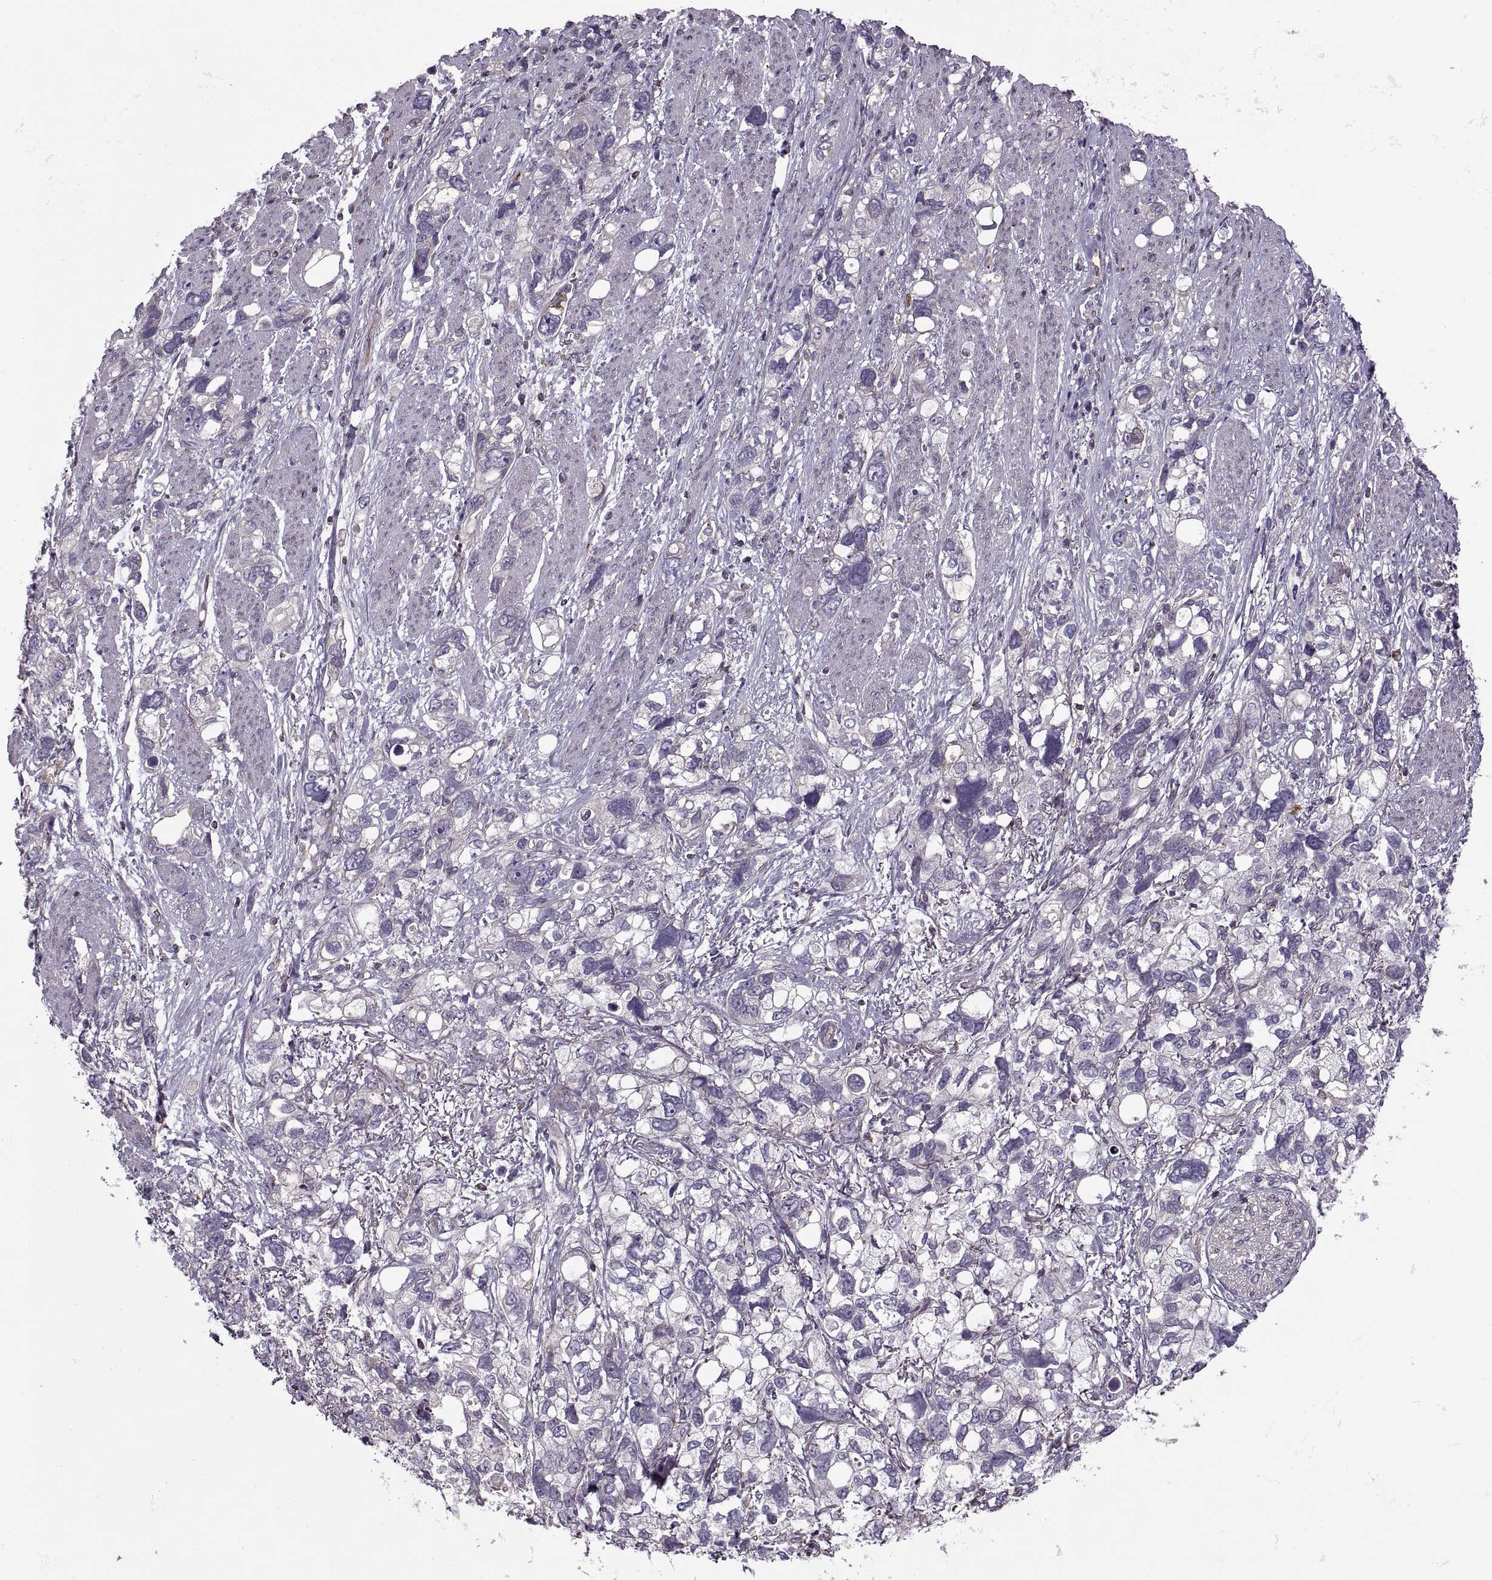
{"staining": {"intensity": "negative", "quantity": "none", "location": "none"}, "tissue": "stomach cancer", "cell_type": "Tumor cells", "image_type": "cancer", "snomed": [{"axis": "morphology", "description": "Adenocarcinoma, NOS"}, {"axis": "topography", "description": "Stomach, upper"}], "caption": "Immunohistochemistry of adenocarcinoma (stomach) demonstrates no positivity in tumor cells.", "gene": "SLC2A3", "patient": {"sex": "female", "age": 81}}